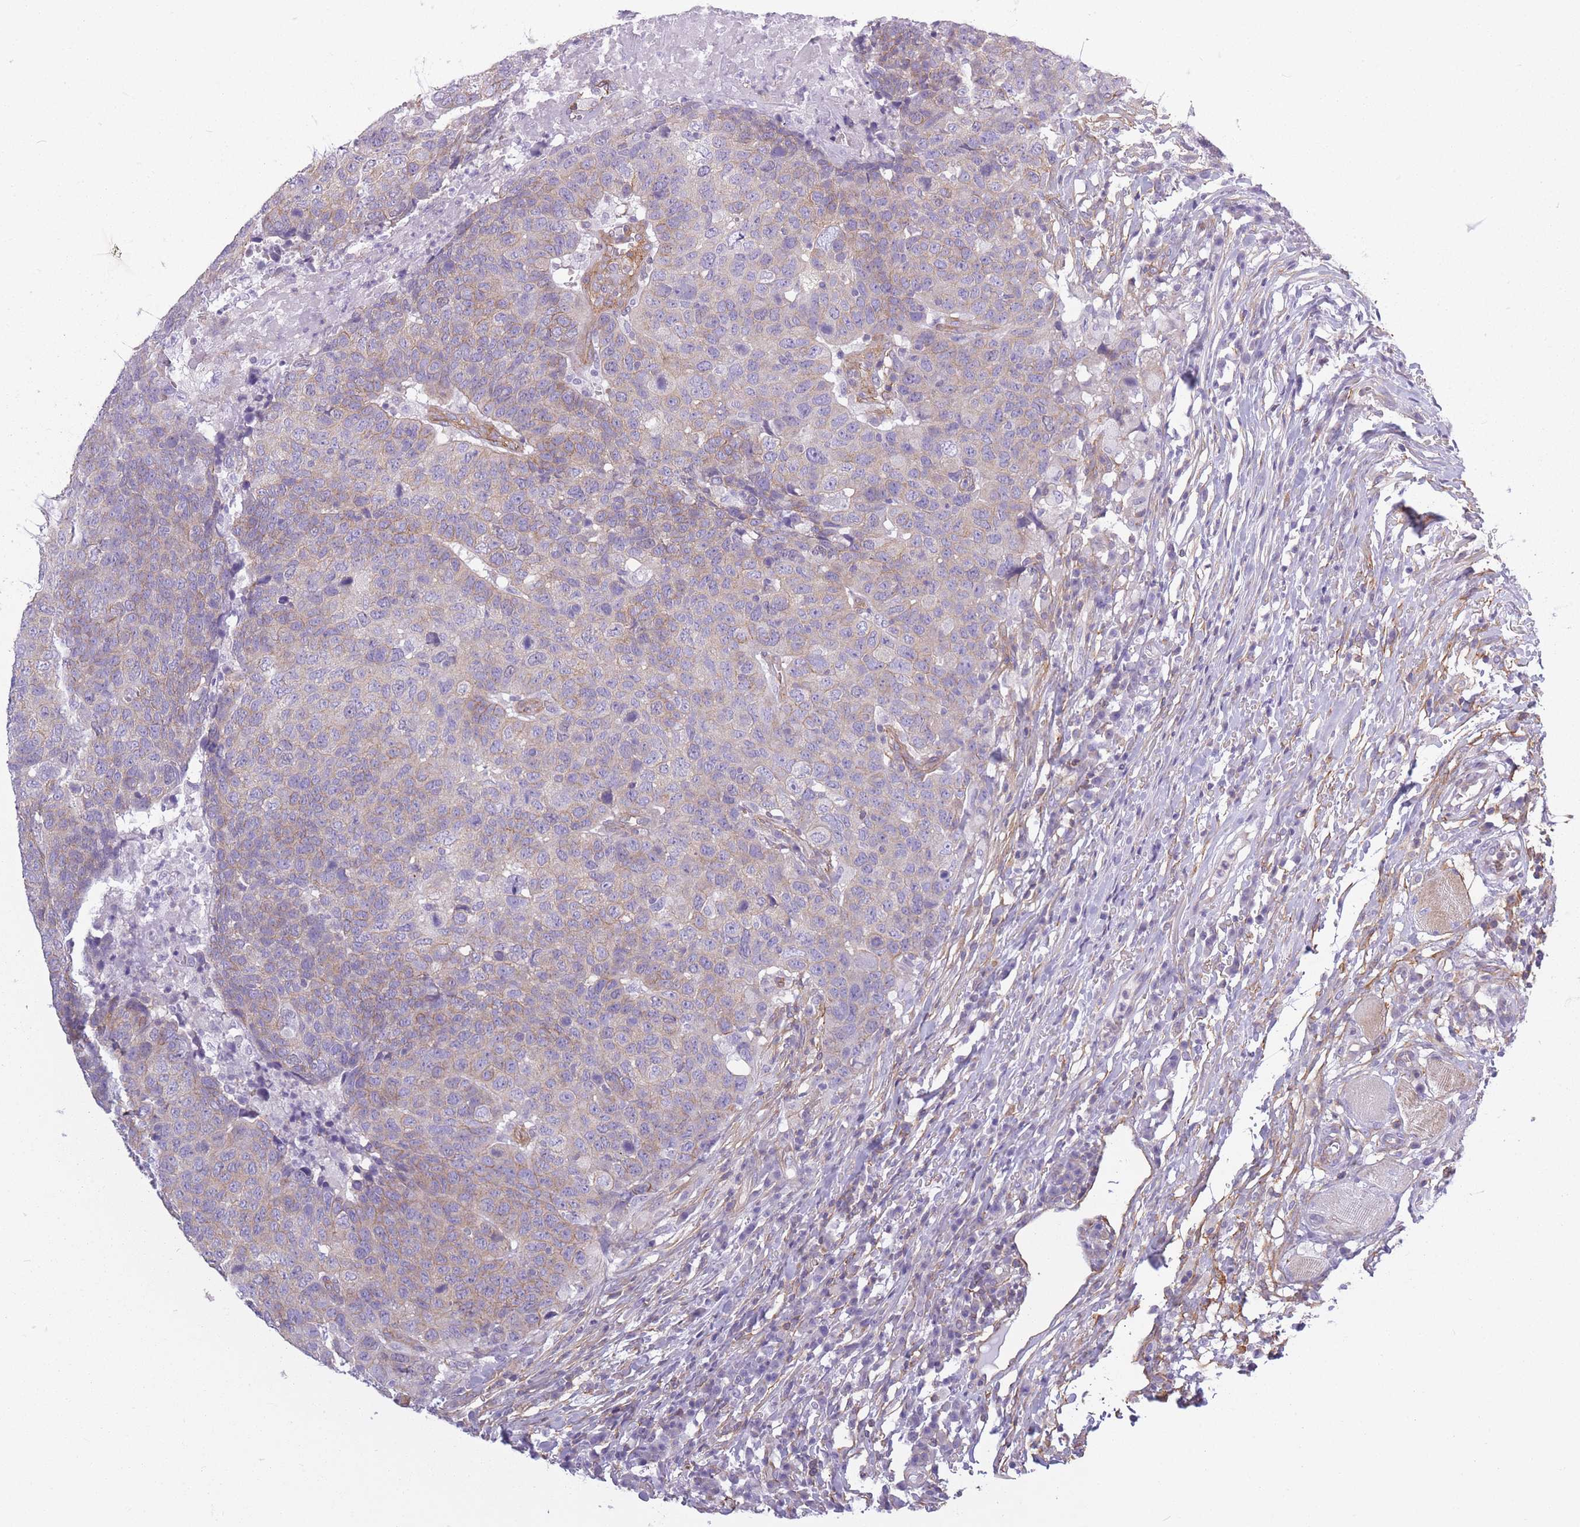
{"staining": {"intensity": "weak", "quantity": "<25%", "location": "cytoplasmic/membranous"}, "tissue": "head and neck cancer", "cell_type": "Tumor cells", "image_type": "cancer", "snomed": [{"axis": "morphology", "description": "Normal tissue, NOS"}, {"axis": "morphology", "description": "Squamous cell carcinoma, NOS"}, {"axis": "topography", "description": "Skeletal muscle"}, {"axis": "topography", "description": "Vascular tissue"}, {"axis": "topography", "description": "Peripheral nerve tissue"}, {"axis": "topography", "description": "Head-Neck"}], "caption": "IHC of head and neck cancer reveals no positivity in tumor cells.", "gene": "ADD1", "patient": {"sex": "male", "age": 66}}